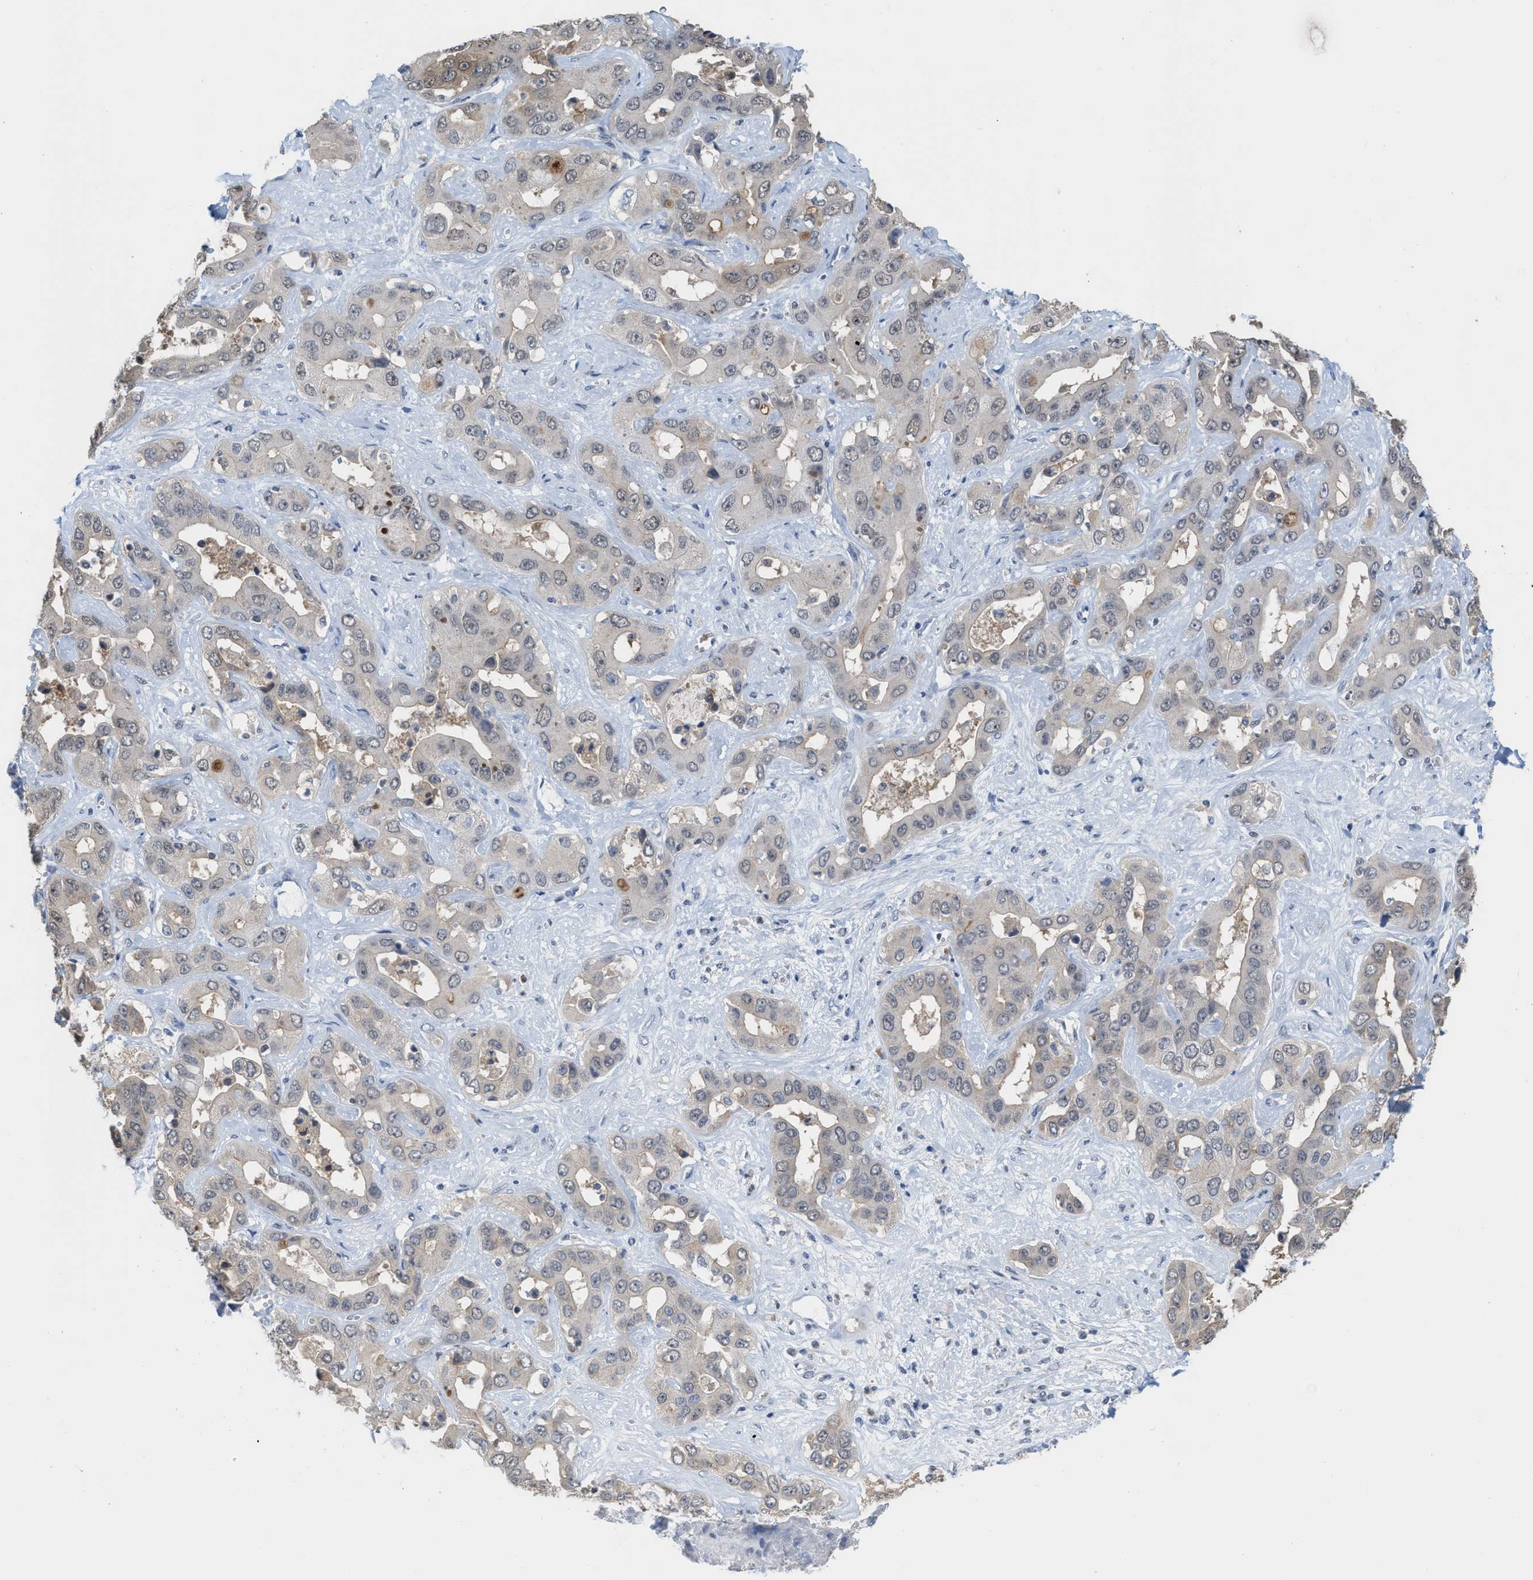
{"staining": {"intensity": "weak", "quantity": "<25%", "location": "cytoplasmic/membranous"}, "tissue": "liver cancer", "cell_type": "Tumor cells", "image_type": "cancer", "snomed": [{"axis": "morphology", "description": "Cholangiocarcinoma"}, {"axis": "topography", "description": "Liver"}], "caption": "Human cholangiocarcinoma (liver) stained for a protein using immunohistochemistry (IHC) shows no positivity in tumor cells.", "gene": "BAIAP2L1", "patient": {"sex": "female", "age": 52}}